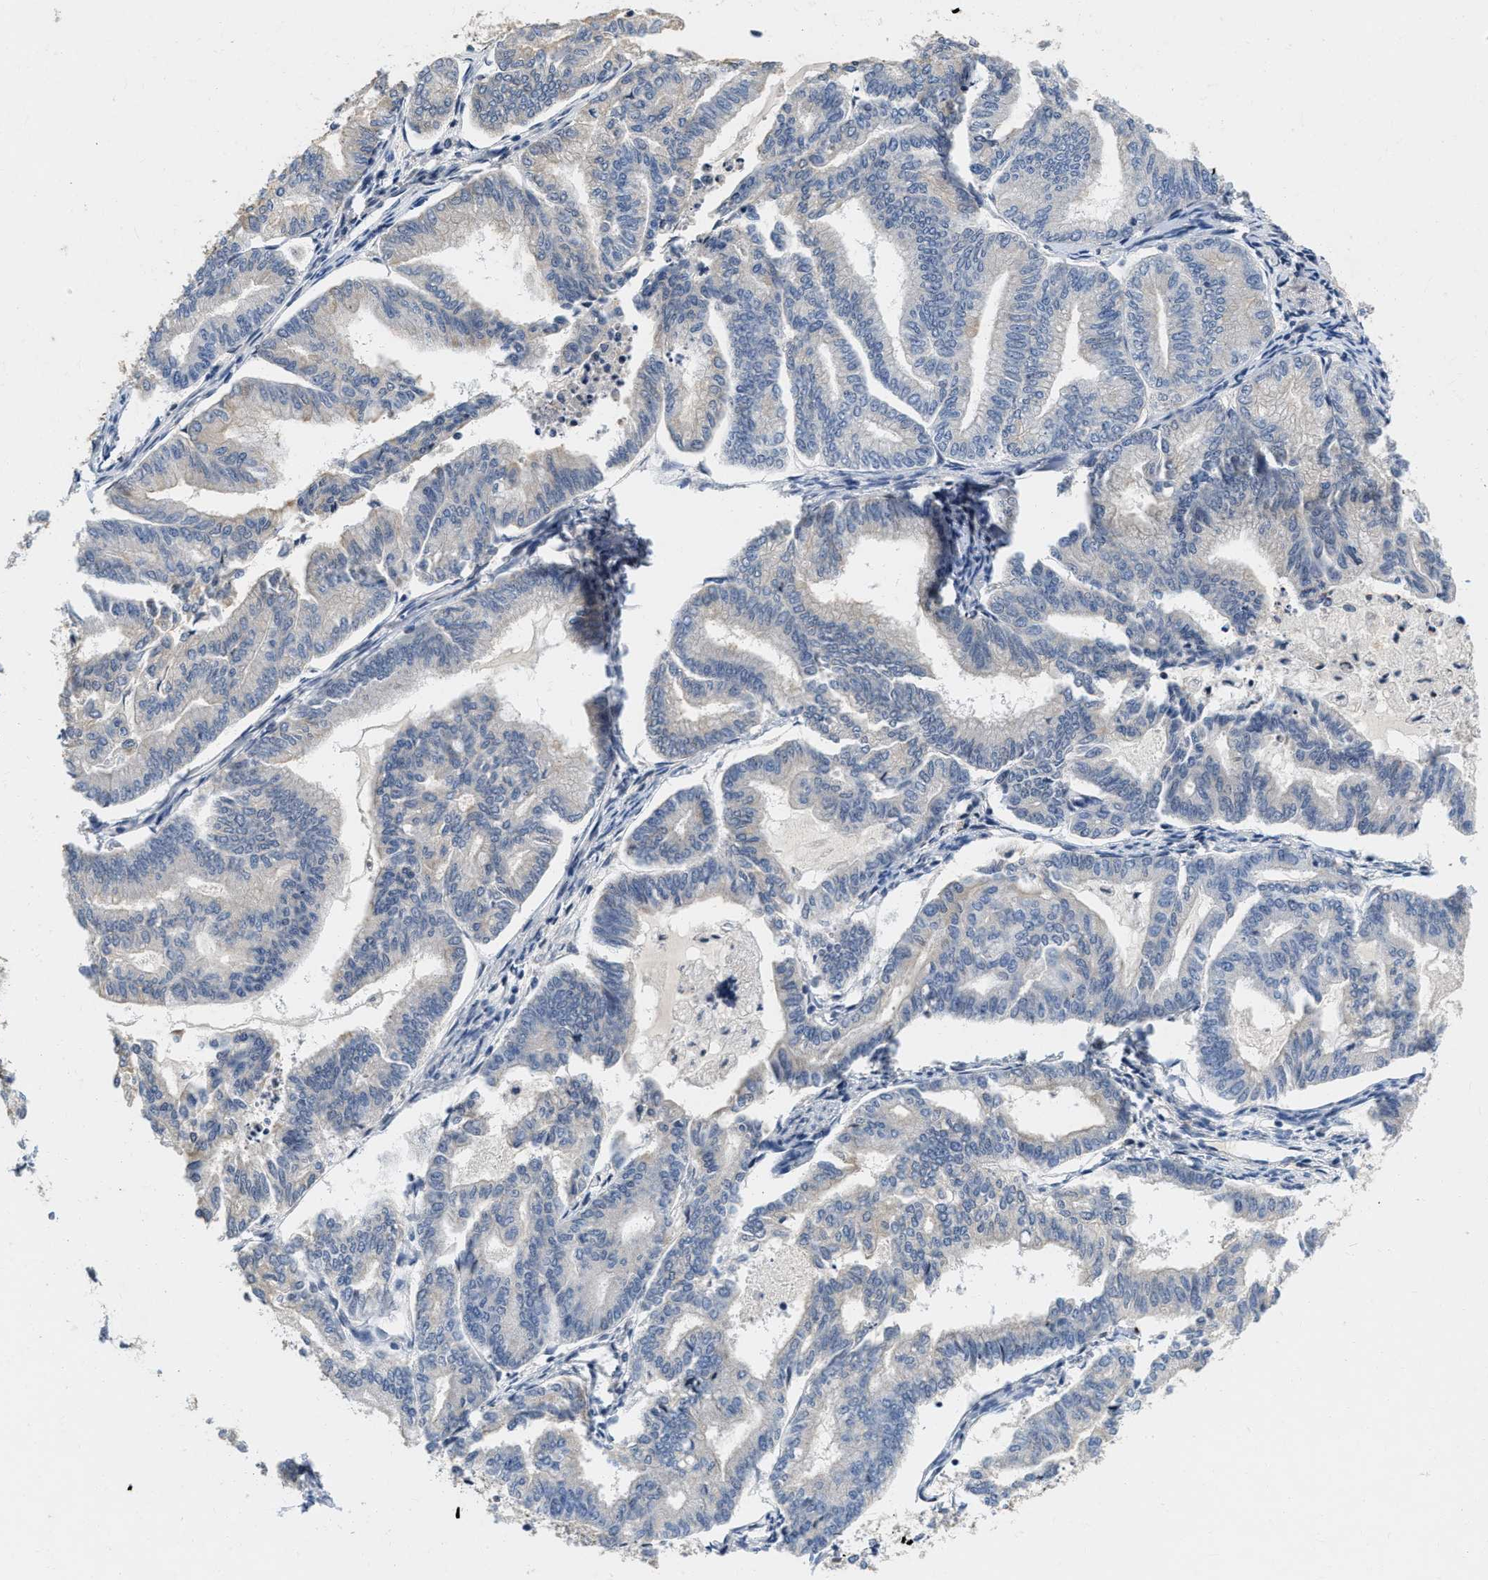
{"staining": {"intensity": "negative", "quantity": "none", "location": "none"}, "tissue": "endometrial cancer", "cell_type": "Tumor cells", "image_type": "cancer", "snomed": [{"axis": "morphology", "description": "Adenocarcinoma, NOS"}, {"axis": "topography", "description": "Endometrium"}], "caption": "High magnification brightfield microscopy of endometrial adenocarcinoma stained with DAB (3,3'-diaminobenzidine) (brown) and counterstained with hematoxylin (blue): tumor cells show no significant positivity. (DAB immunohistochemistry visualized using brightfield microscopy, high magnification).", "gene": "VIP", "patient": {"sex": "female", "age": 79}}